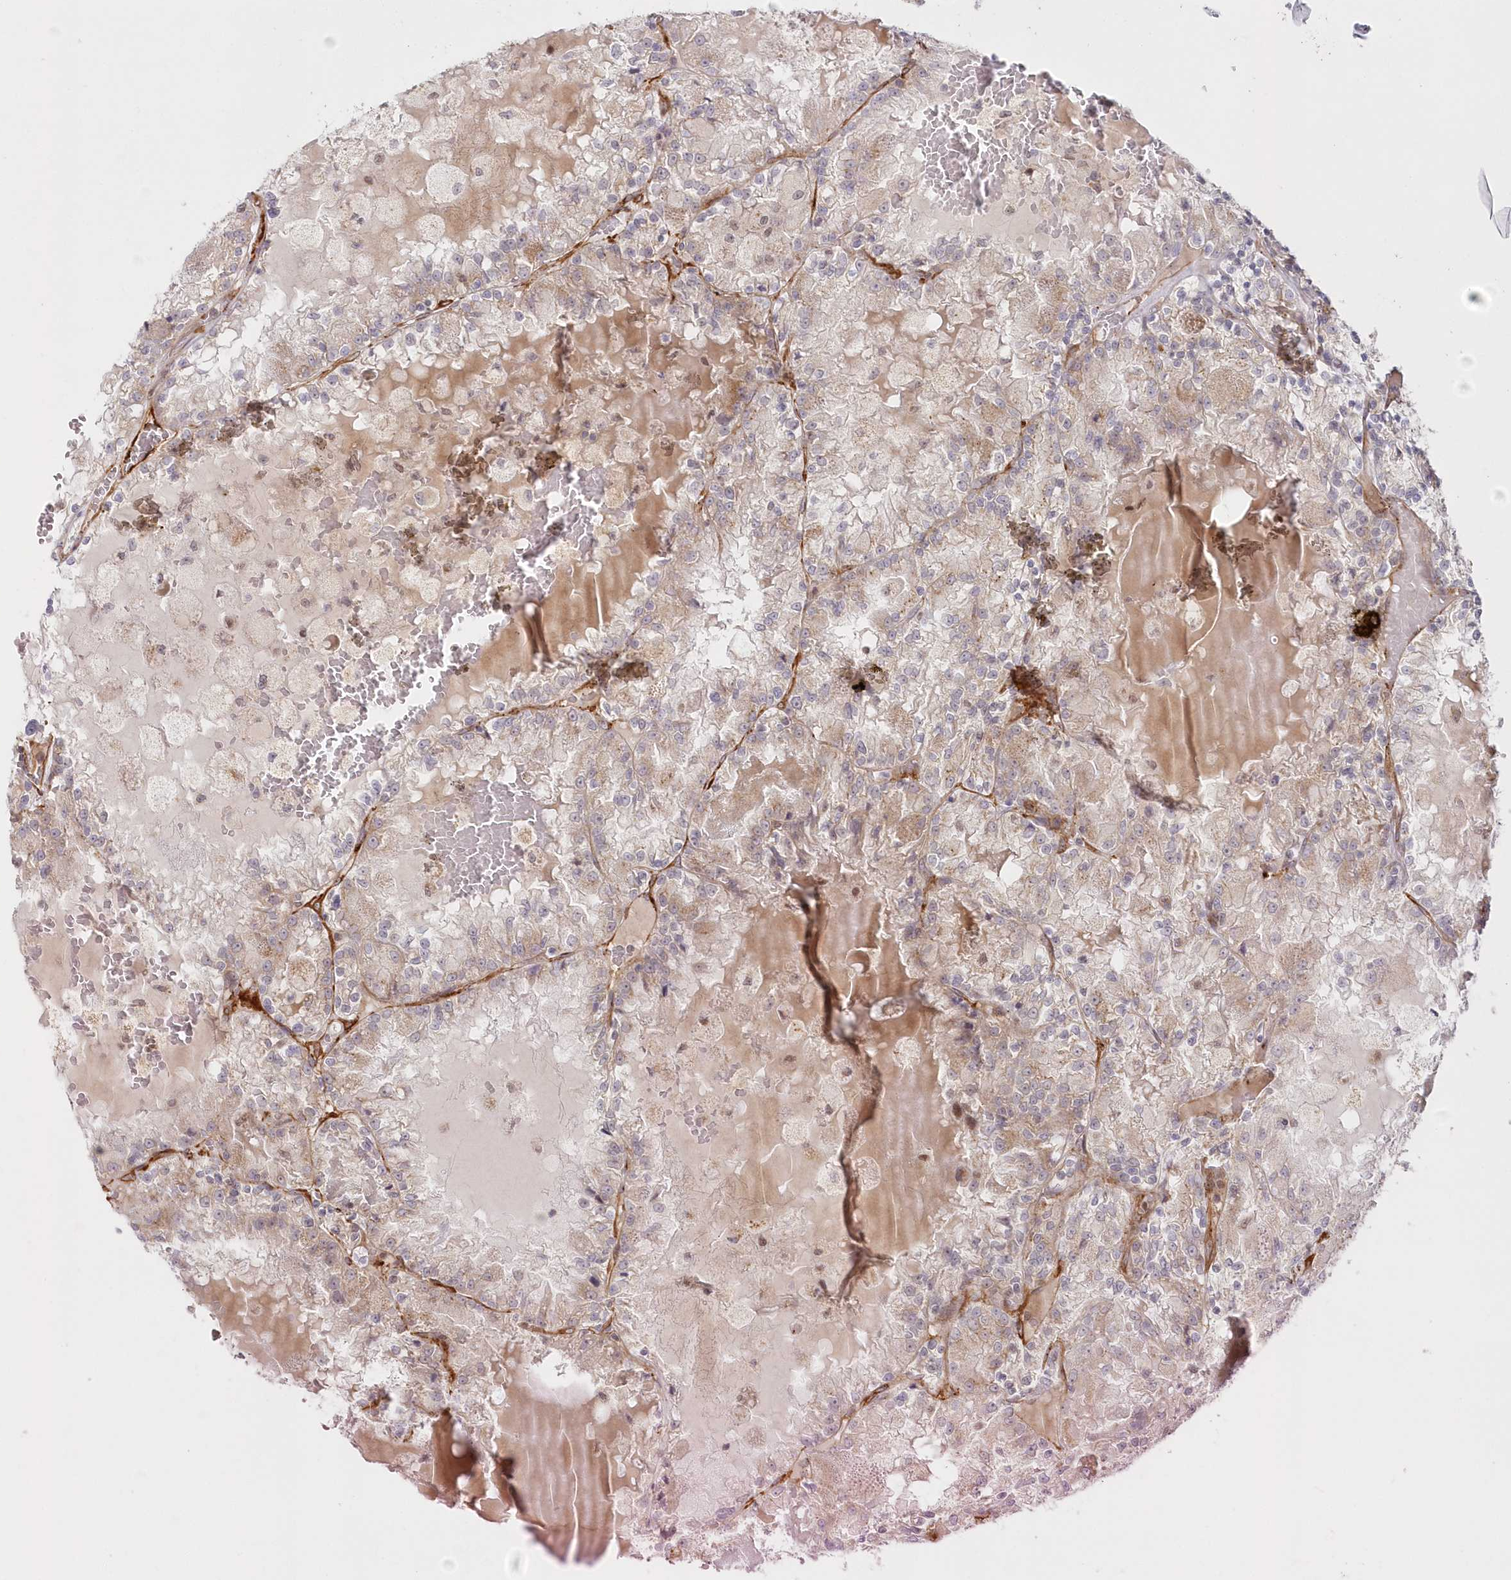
{"staining": {"intensity": "weak", "quantity": "<25%", "location": "cytoplasmic/membranous"}, "tissue": "renal cancer", "cell_type": "Tumor cells", "image_type": "cancer", "snomed": [{"axis": "morphology", "description": "Adenocarcinoma, NOS"}, {"axis": "topography", "description": "Kidney"}], "caption": "The photomicrograph reveals no significant staining in tumor cells of renal adenocarcinoma.", "gene": "AFAP1L2", "patient": {"sex": "female", "age": 56}}